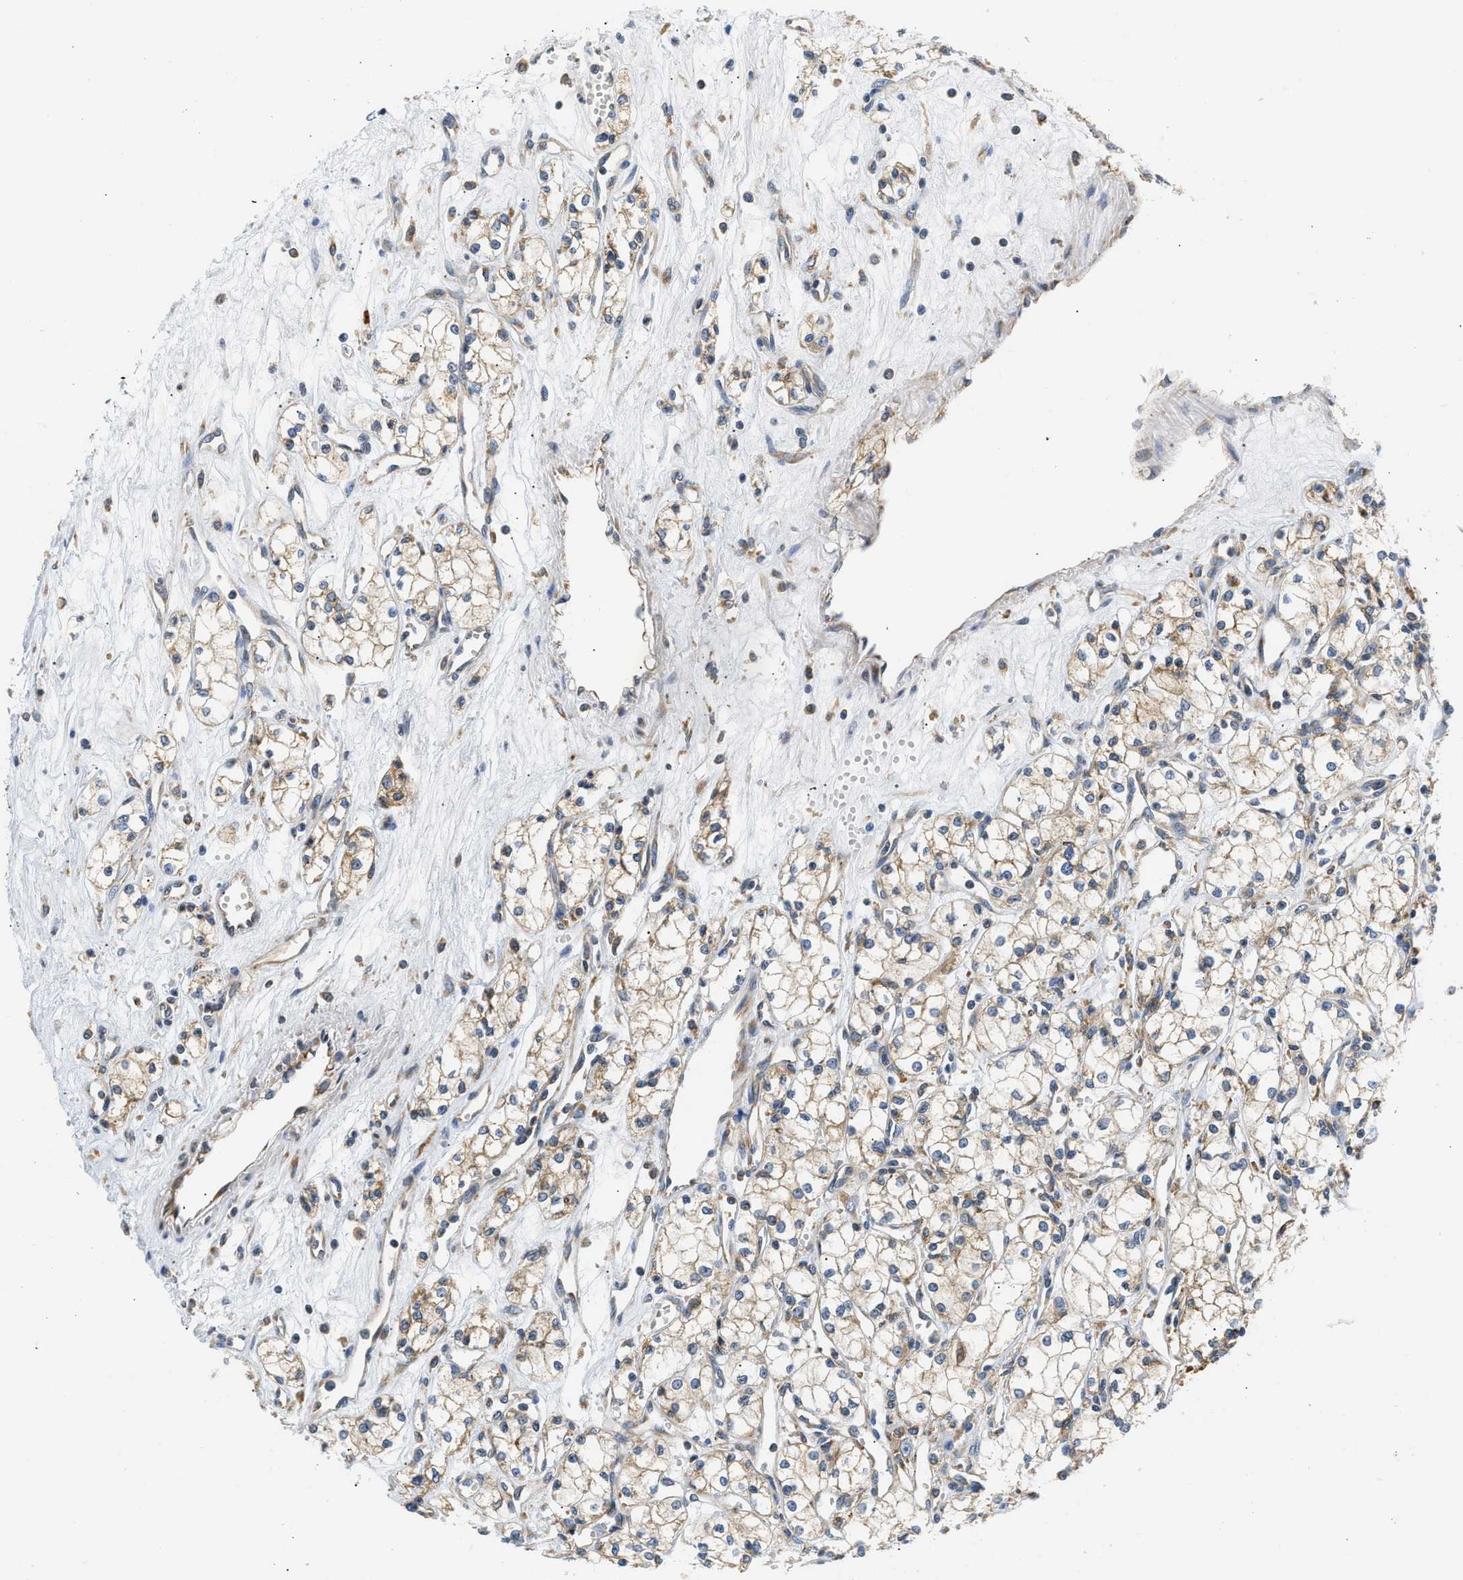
{"staining": {"intensity": "weak", "quantity": "25%-75%", "location": "cytoplasmic/membranous"}, "tissue": "renal cancer", "cell_type": "Tumor cells", "image_type": "cancer", "snomed": [{"axis": "morphology", "description": "Adenocarcinoma, NOS"}, {"axis": "topography", "description": "Kidney"}], "caption": "Approximately 25%-75% of tumor cells in human renal adenocarcinoma exhibit weak cytoplasmic/membranous protein positivity as visualized by brown immunohistochemical staining.", "gene": "HDHD3", "patient": {"sex": "male", "age": 59}}